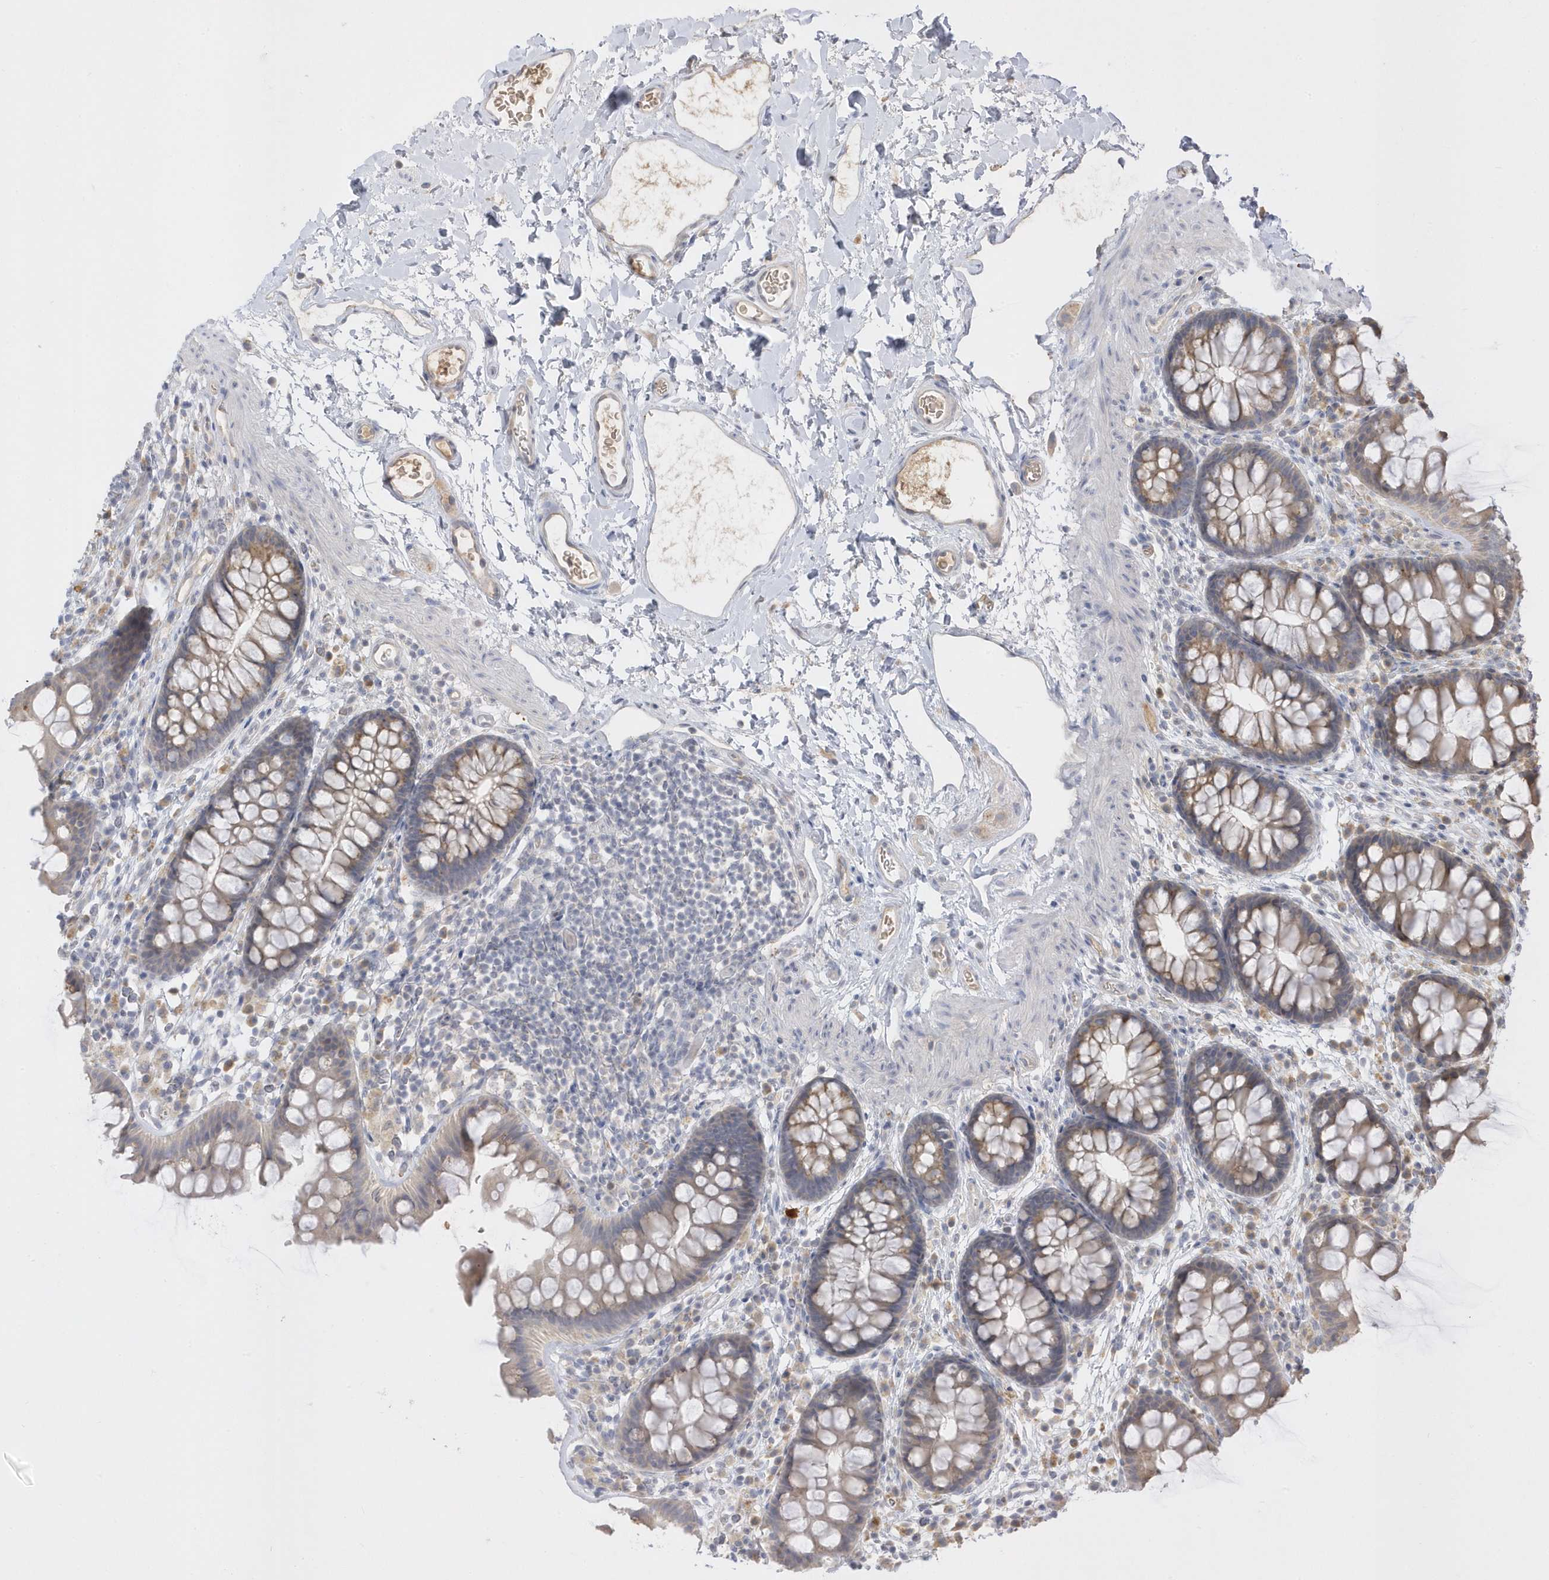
{"staining": {"intensity": "negative", "quantity": "none", "location": "none"}, "tissue": "colon", "cell_type": "Endothelial cells", "image_type": "normal", "snomed": [{"axis": "morphology", "description": "Normal tissue, NOS"}, {"axis": "topography", "description": "Colon"}], "caption": "Immunohistochemistry photomicrograph of unremarkable colon: human colon stained with DAB (3,3'-diaminobenzidine) exhibits no significant protein positivity in endothelial cells. The staining is performed using DAB brown chromogen with nuclei counter-stained in using hematoxylin.", "gene": "DPP9", "patient": {"sex": "female", "age": 62}}